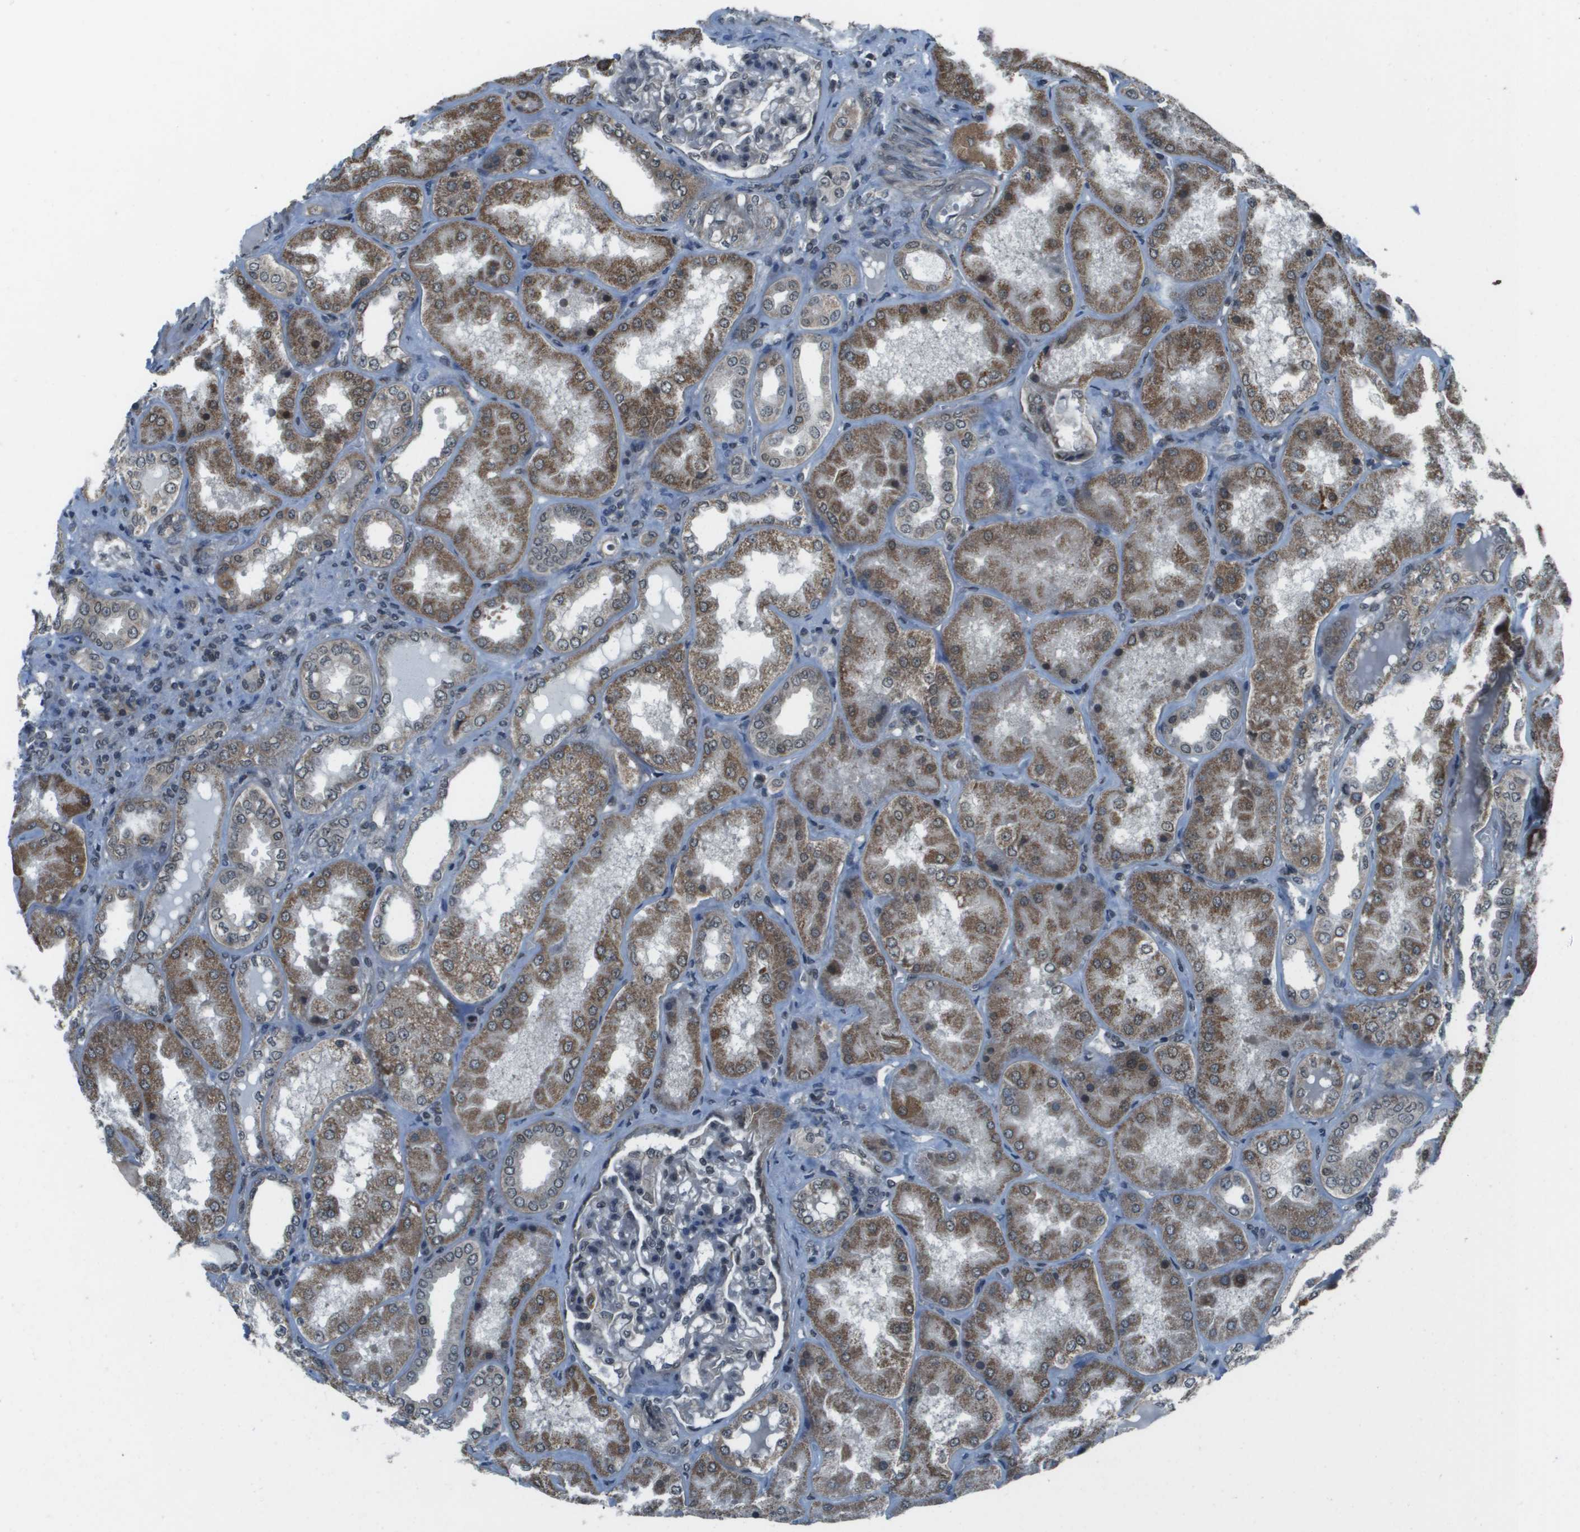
{"staining": {"intensity": "moderate", "quantity": "<25%", "location": "cytoplasmic/membranous,nuclear"}, "tissue": "kidney", "cell_type": "Cells in glomeruli", "image_type": "normal", "snomed": [{"axis": "morphology", "description": "Normal tissue, NOS"}, {"axis": "topography", "description": "Kidney"}], "caption": "IHC image of benign kidney: kidney stained using immunohistochemistry (IHC) demonstrates low levels of moderate protein expression localized specifically in the cytoplasmic/membranous,nuclear of cells in glomeruli, appearing as a cytoplasmic/membranous,nuclear brown color.", "gene": "PPFIA1", "patient": {"sex": "female", "age": 56}}